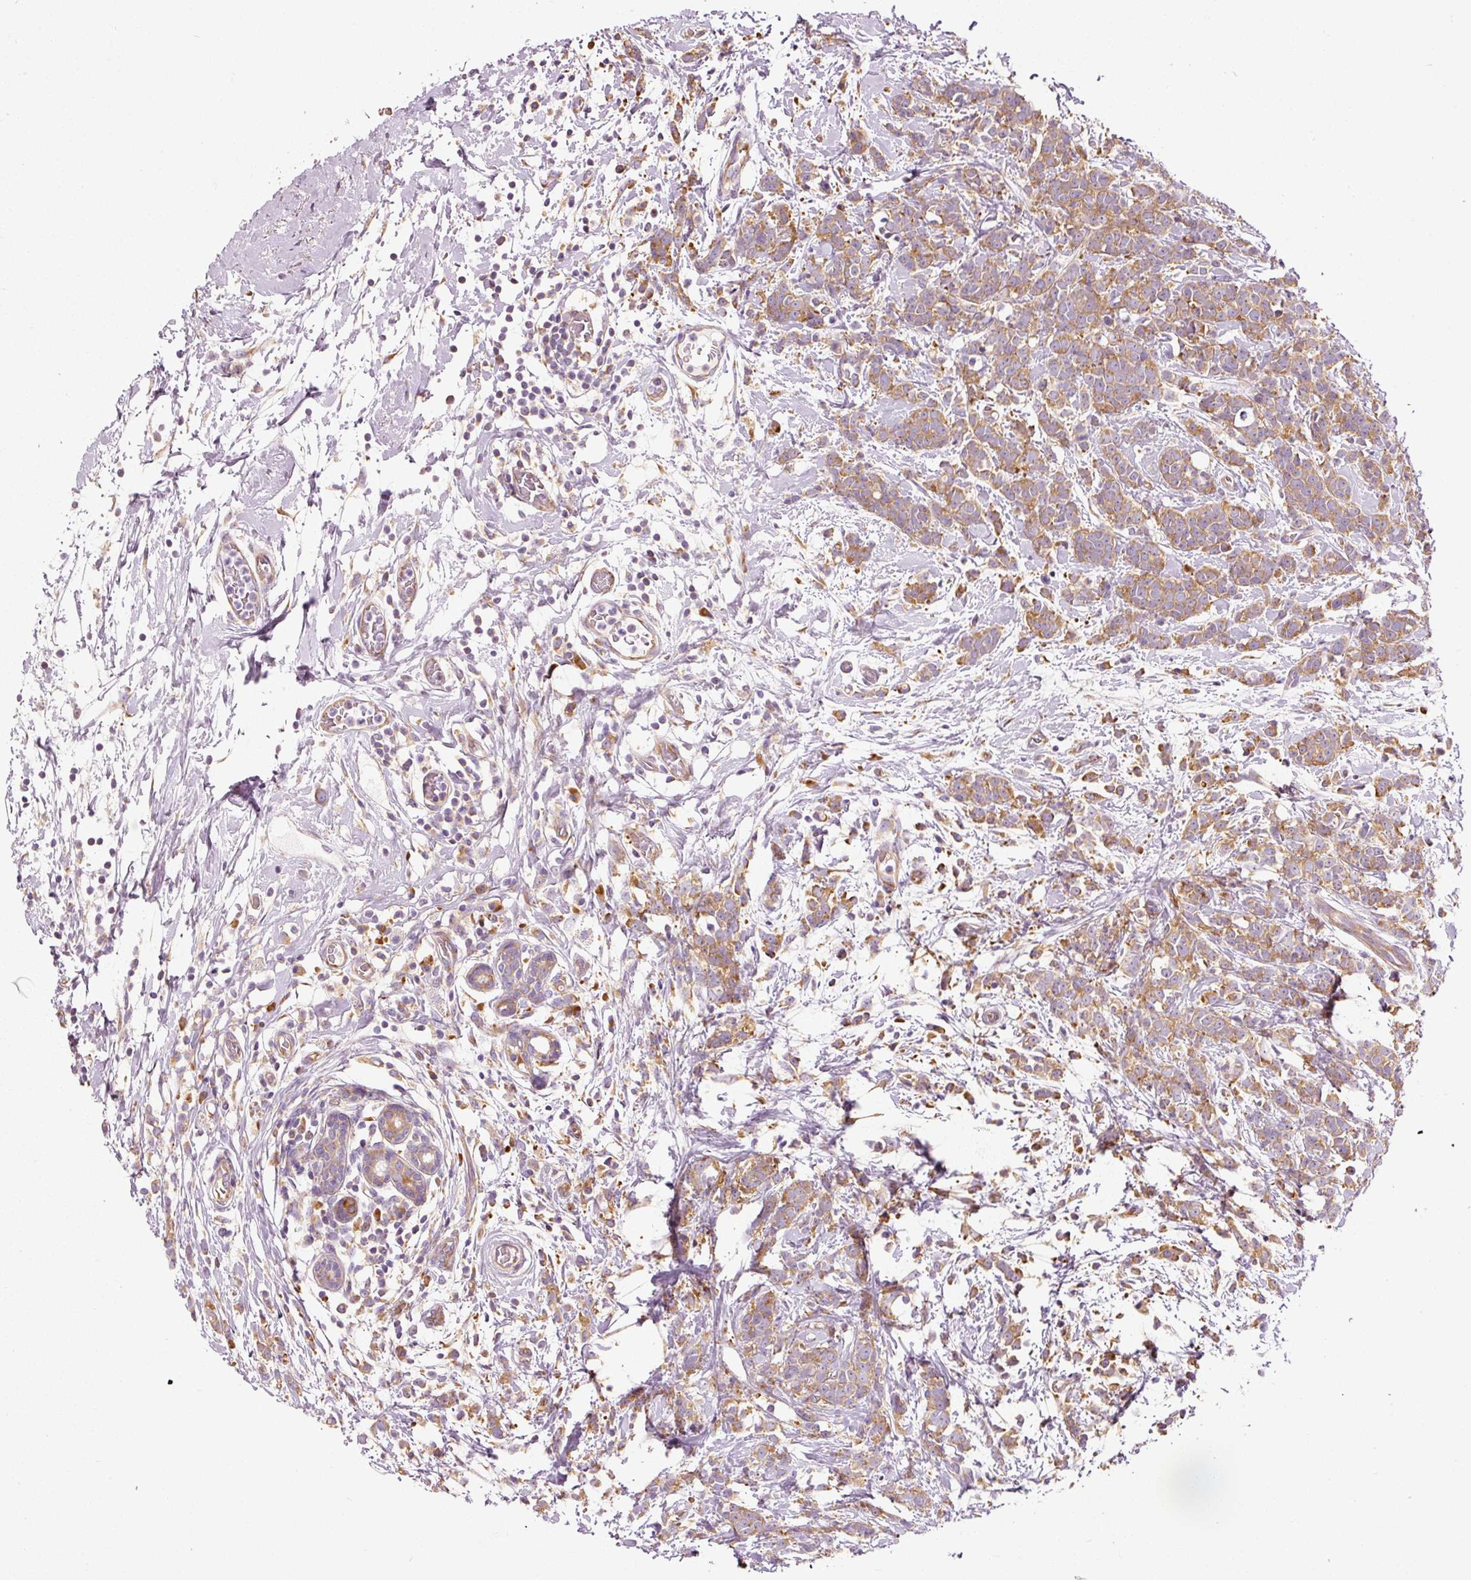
{"staining": {"intensity": "moderate", "quantity": ">75%", "location": "cytoplasmic/membranous"}, "tissue": "breast cancer", "cell_type": "Tumor cells", "image_type": "cancer", "snomed": [{"axis": "morphology", "description": "Lobular carcinoma"}, {"axis": "topography", "description": "Breast"}], "caption": "Immunohistochemistry (DAB) staining of breast cancer (lobular carcinoma) displays moderate cytoplasmic/membranous protein positivity in approximately >75% of tumor cells.", "gene": "RPL10A", "patient": {"sex": "female", "age": 58}}